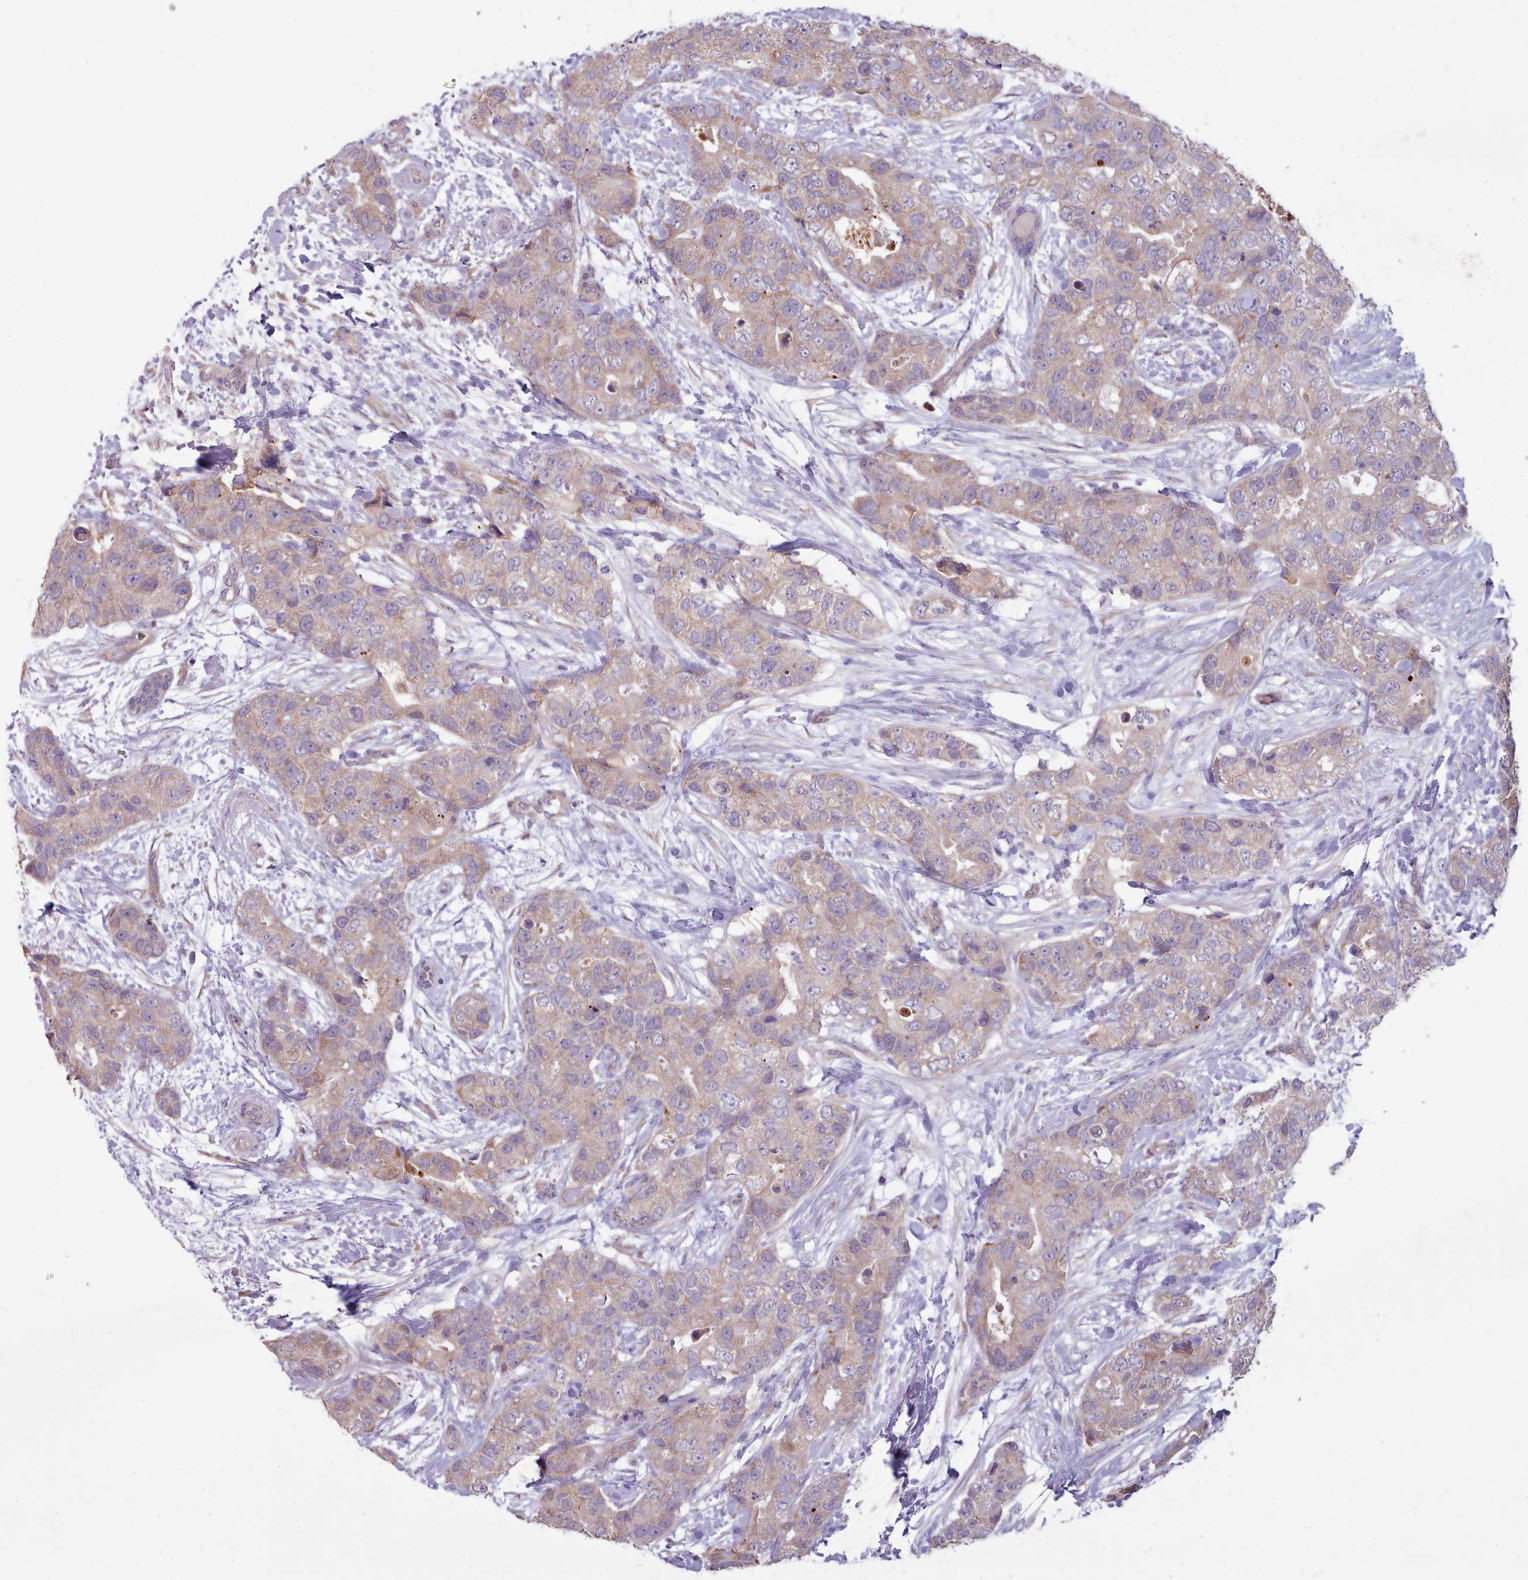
{"staining": {"intensity": "moderate", "quantity": ">75%", "location": "cytoplasmic/membranous"}, "tissue": "breast cancer", "cell_type": "Tumor cells", "image_type": "cancer", "snomed": [{"axis": "morphology", "description": "Duct carcinoma"}, {"axis": "topography", "description": "Breast"}], "caption": "Breast intraductal carcinoma tissue reveals moderate cytoplasmic/membranous positivity in approximately >75% of tumor cells", "gene": "DPF1", "patient": {"sex": "female", "age": 62}}